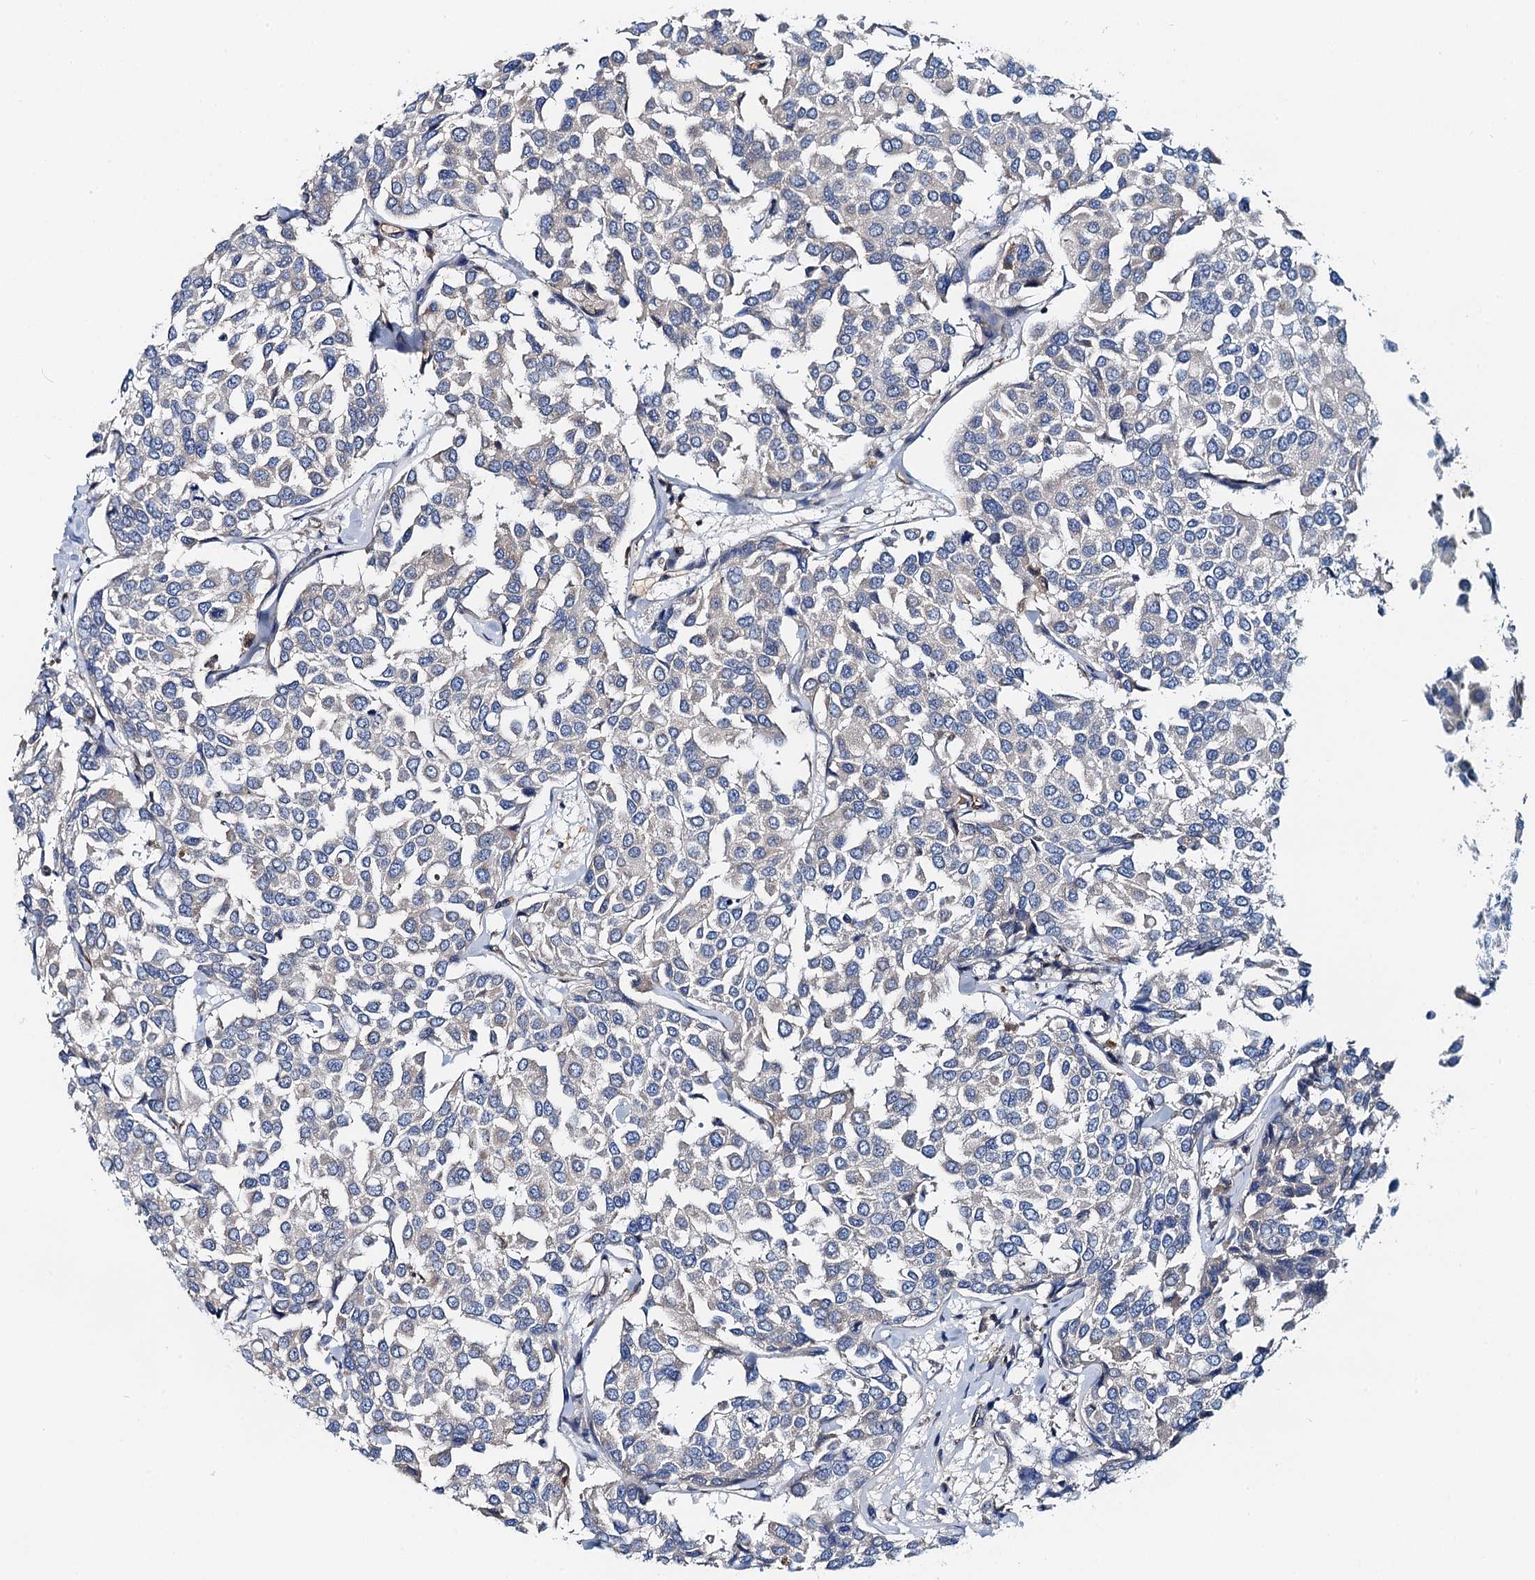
{"staining": {"intensity": "negative", "quantity": "none", "location": "none"}, "tissue": "breast cancer", "cell_type": "Tumor cells", "image_type": "cancer", "snomed": [{"axis": "morphology", "description": "Duct carcinoma"}, {"axis": "topography", "description": "Breast"}], "caption": "IHC of human intraductal carcinoma (breast) shows no expression in tumor cells. (DAB (3,3'-diaminobenzidine) IHC with hematoxylin counter stain).", "gene": "ROGDI", "patient": {"sex": "female", "age": 55}}